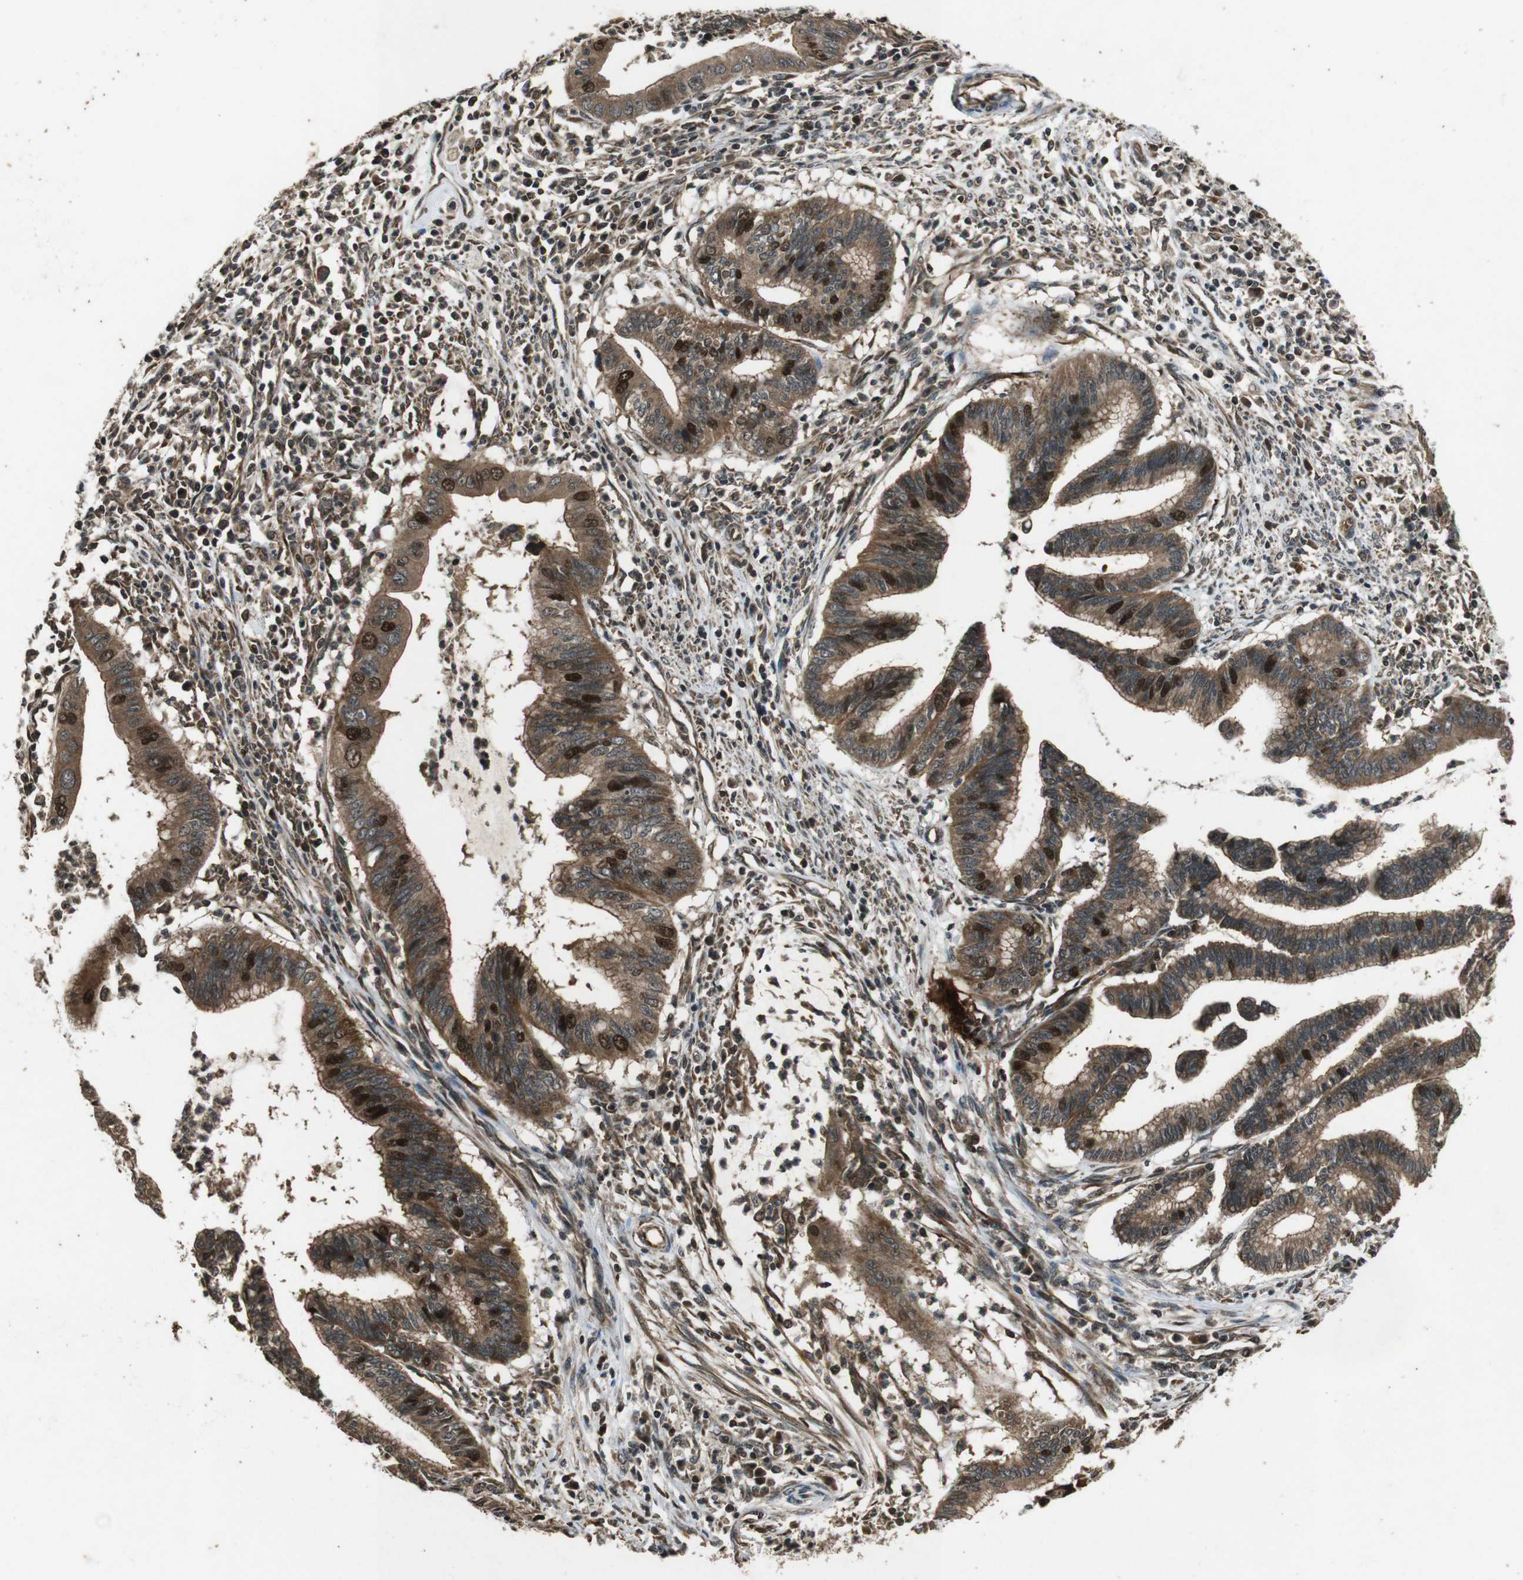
{"staining": {"intensity": "strong", "quantity": ">75%", "location": "cytoplasmic/membranous,nuclear"}, "tissue": "cervical cancer", "cell_type": "Tumor cells", "image_type": "cancer", "snomed": [{"axis": "morphology", "description": "Adenocarcinoma, NOS"}, {"axis": "topography", "description": "Cervix"}], "caption": "Tumor cells demonstrate high levels of strong cytoplasmic/membranous and nuclear staining in approximately >75% of cells in human cervical adenocarcinoma.", "gene": "PLK2", "patient": {"sex": "female", "age": 36}}